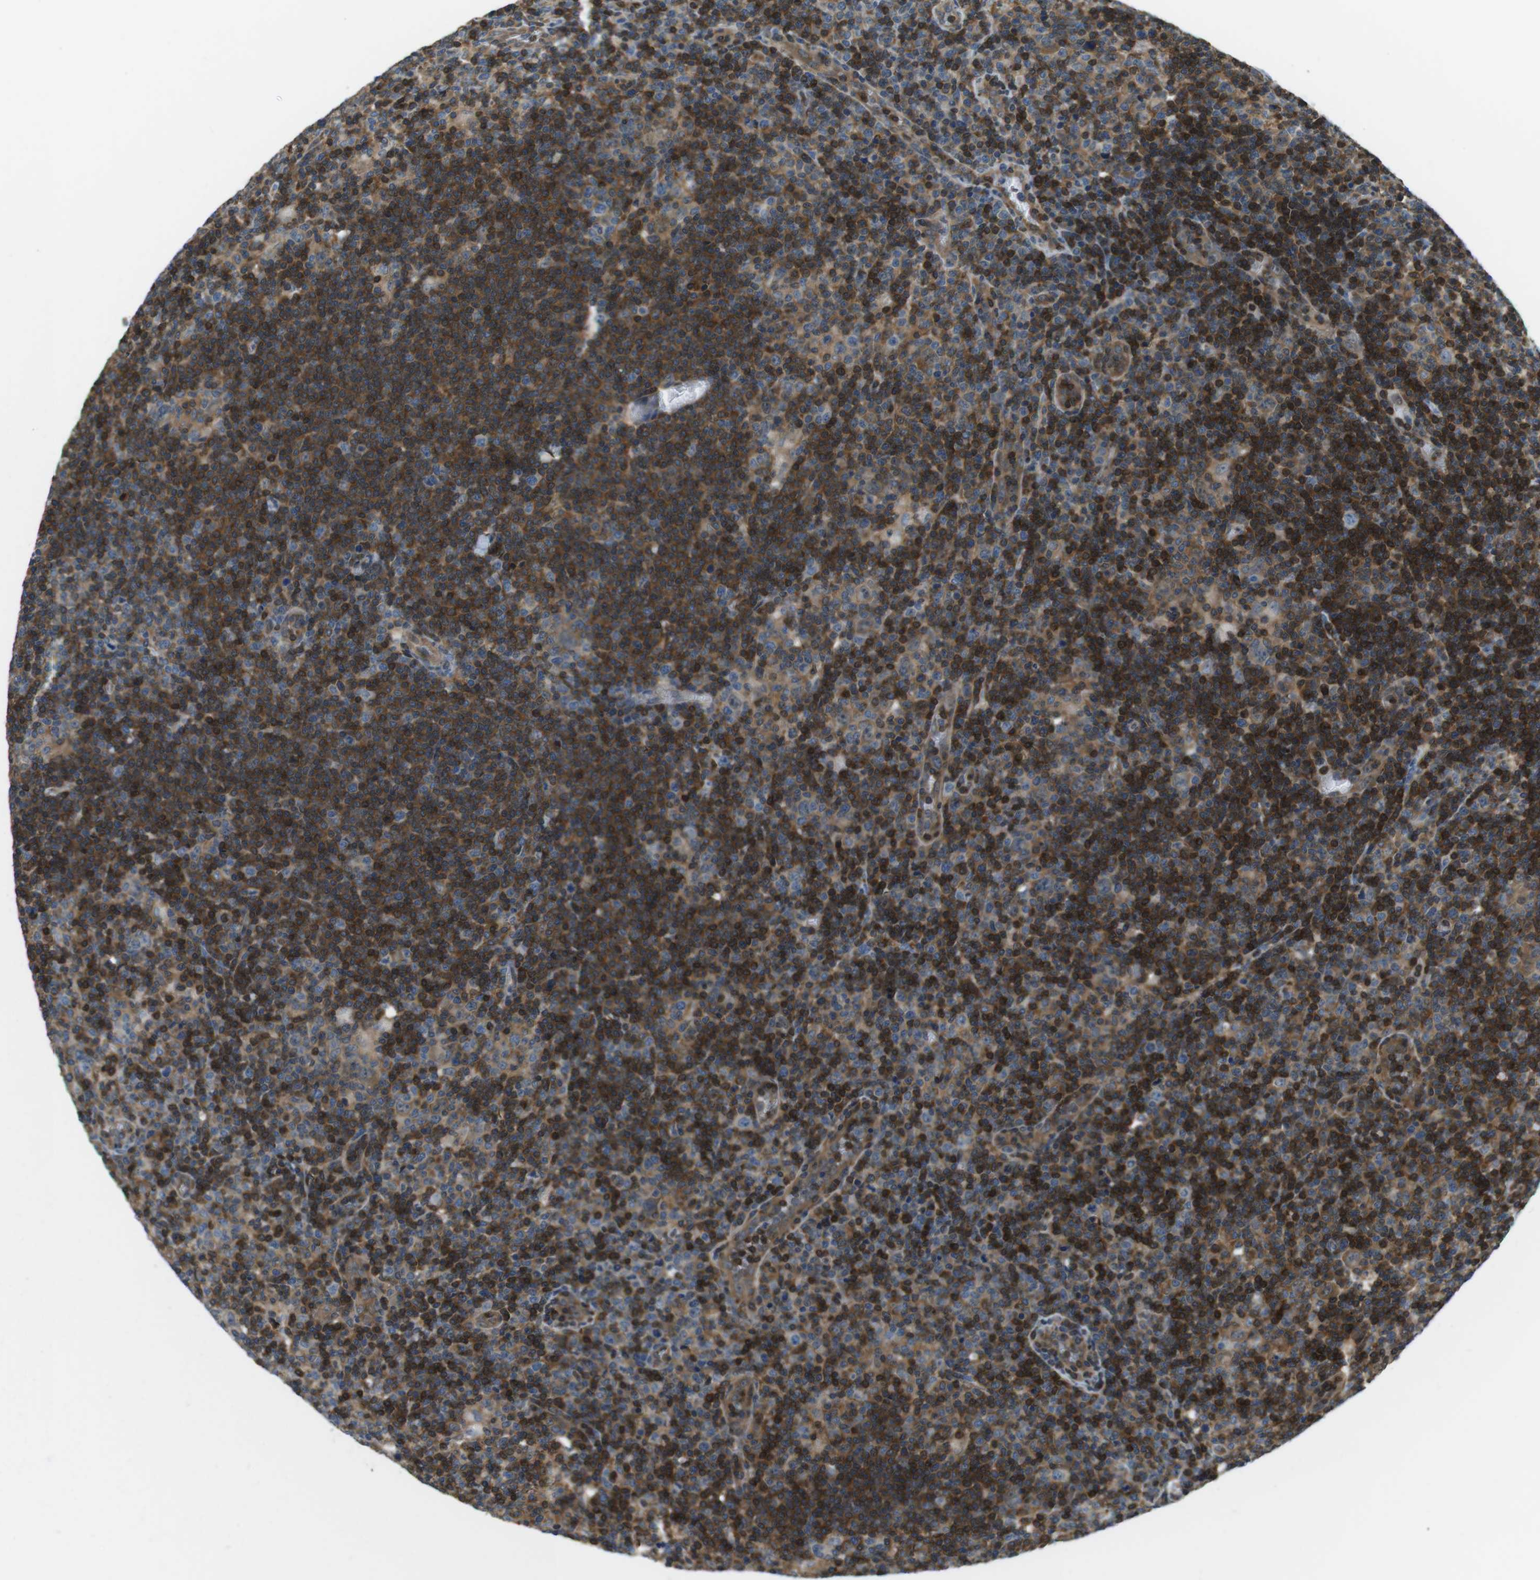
{"staining": {"intensity": "weak", "quantity": "25%-75%", "location": "cytoplasmic/membranous"}, "tissue": "lymphoma", "cell_type": "Tumor cells", "image_type": "cancer", "snomed": [{"axis": "morphology", "description": "Hodgkin's disease, NOS"}, {"axis": "topography", "description": "Lymph node"}], "caption": "Protein expression by immunohistochemistry demonstrates weak cytoplasmic/membranous positivity in approximately 25%-75% of tumor cells in Hodgkin's disease.", "gene": "TES", "patient": {"sex": "female", "age": 57}}